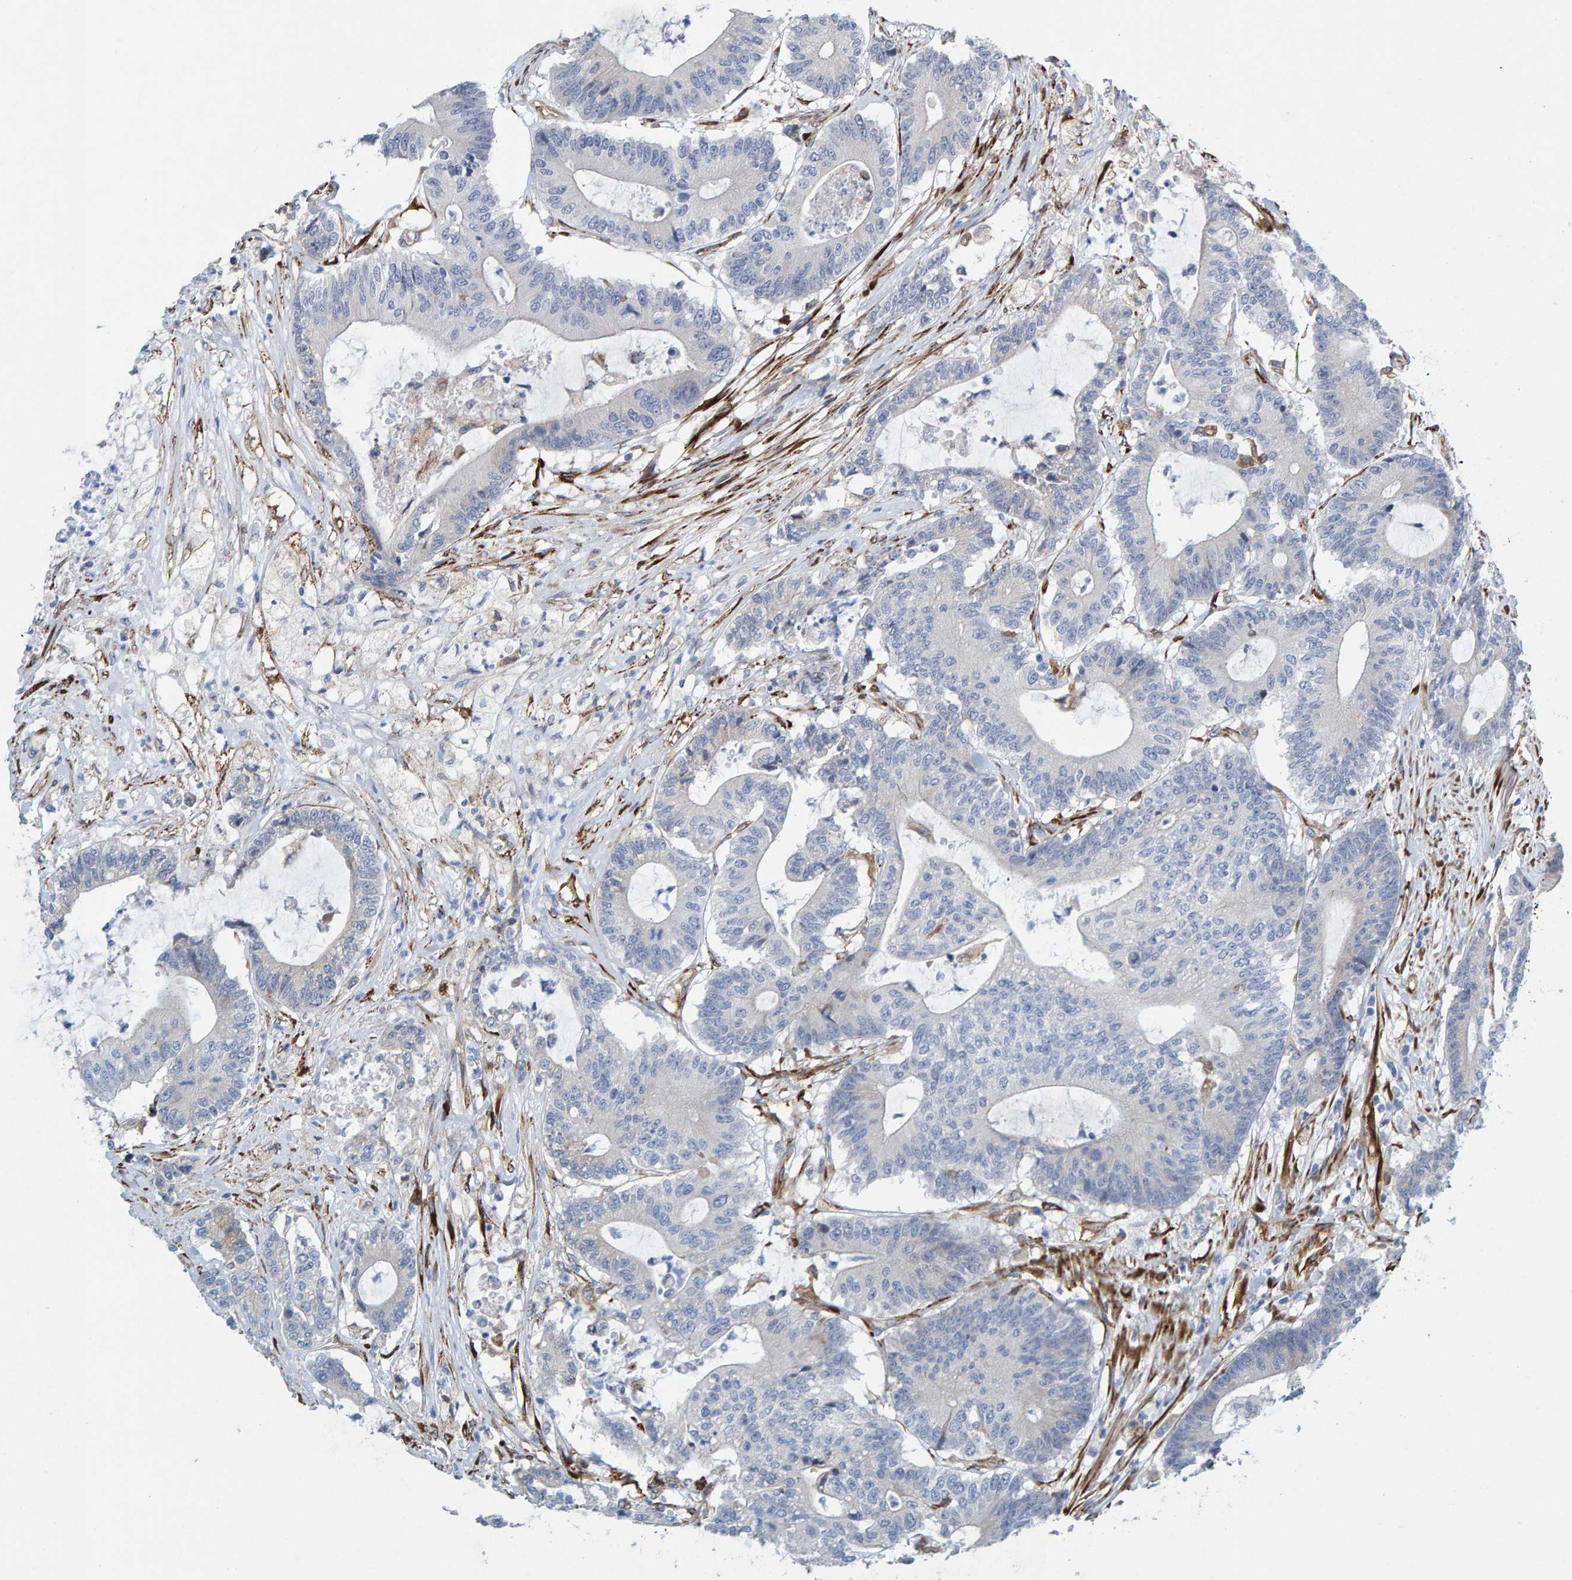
{"staining": {"intensity": "negative", "quantity": "none", "location": "none"}, "tissue": "colorectal cancer", "cell_type": "Tumor cells", "image_type": "cancer", "snomed": [{"axis": "morphology", "description": "Adenocarcinoma, NOS"}, {"axis": "topography", "description": "Colon"}], "caption": "Protein analysis of adenocarcinoma (colorectal) displays no significant staining in tumor cells. The staining was performed using DAB (3,3'-diaminobenzidine) to visualize the protein expression in brown, while the nuclei were stained in blue with hematoxylin (Magnification: 20x).", "gene": "MMP16", "patient": {"sex": "female", "age": 84}}